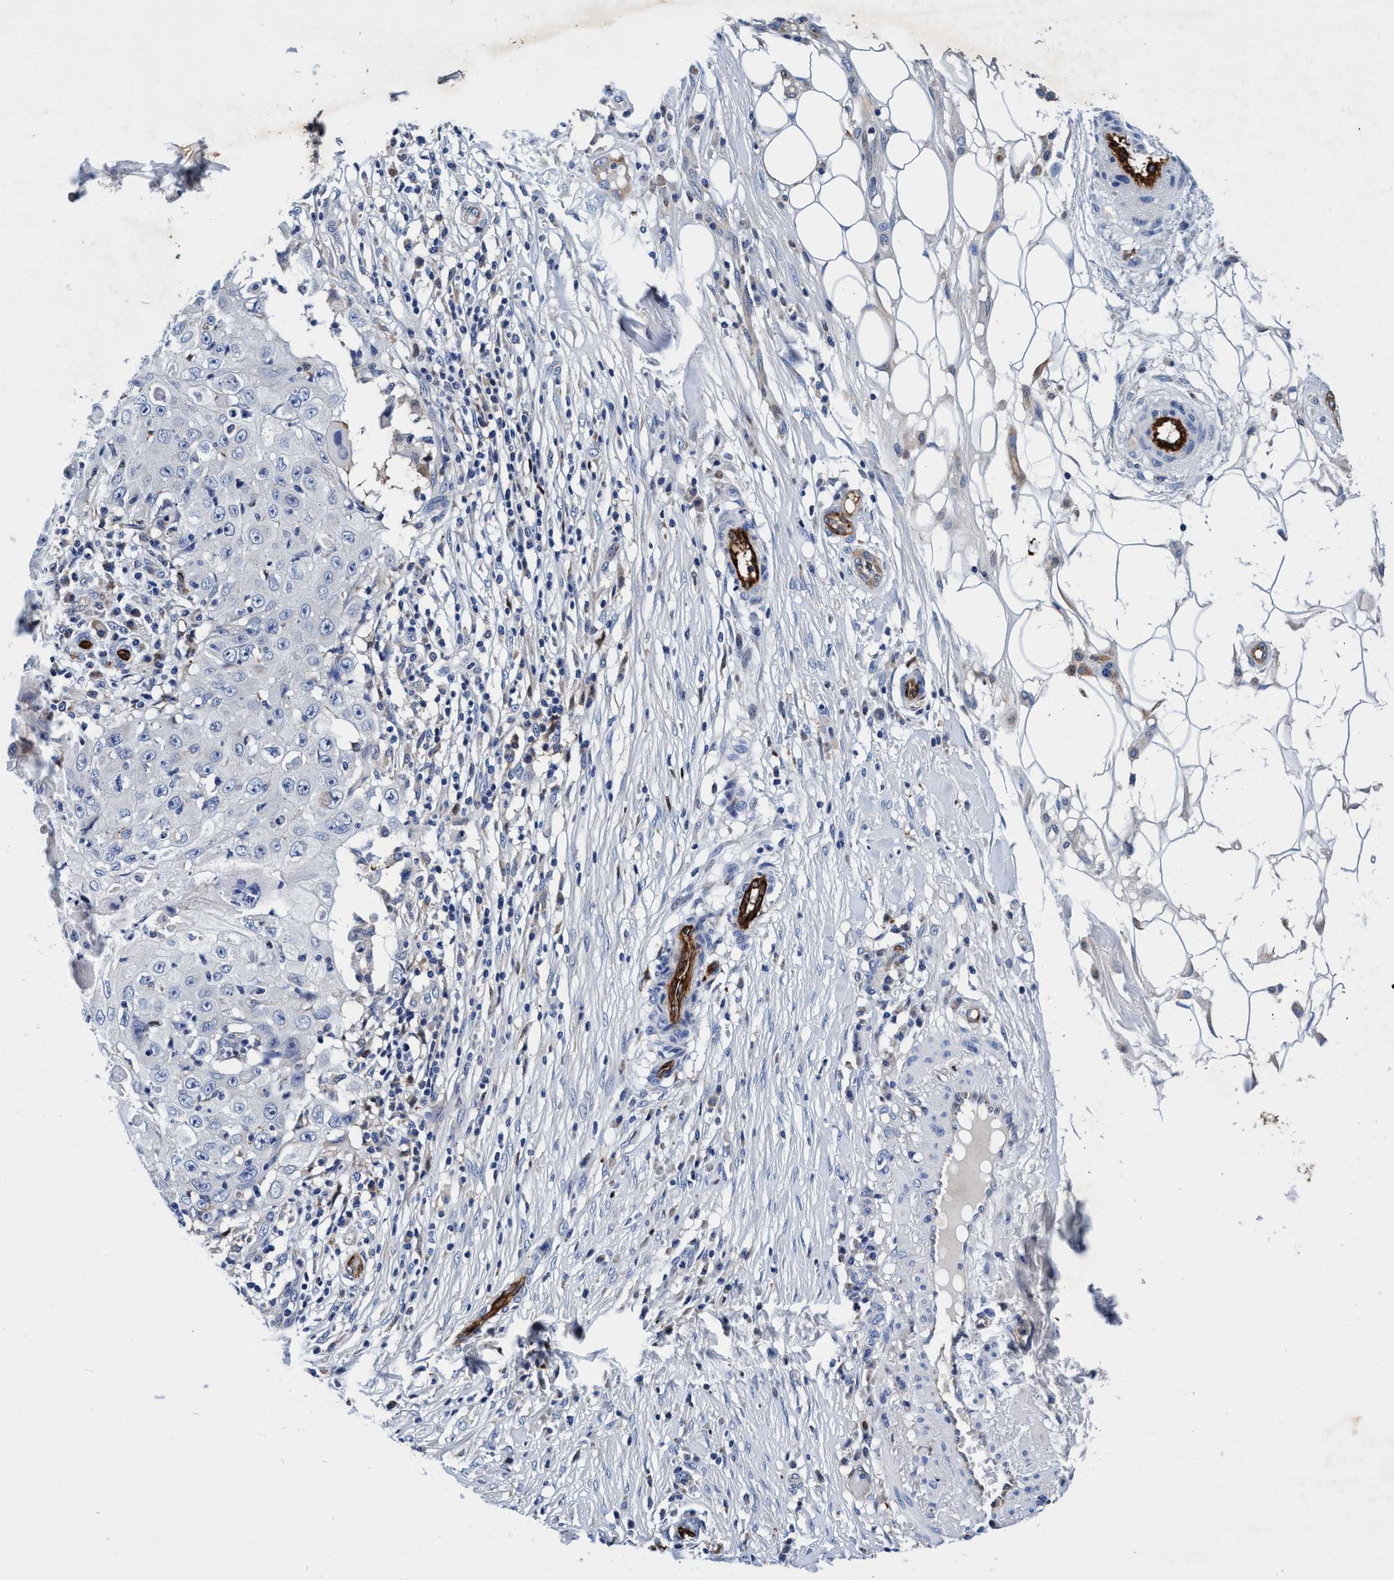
{"staining": {"intensity": "negative", "quantity": "none", "location": "none"}, "tissue": "skin cancer", "cell_type": "Tumor cells", "image_type": "cancer", "snomed": [{"axis": "morphology", "description": "Squamous cell carcinoma, NOS"}, {"axis": "topography", "description": "Skin"}], "caption": "Tumor cells show no significant positivity in squamous cell carcinoma (skin).", "gene": "UBALD2", "patient": {"sex": "male", "age": 86}}